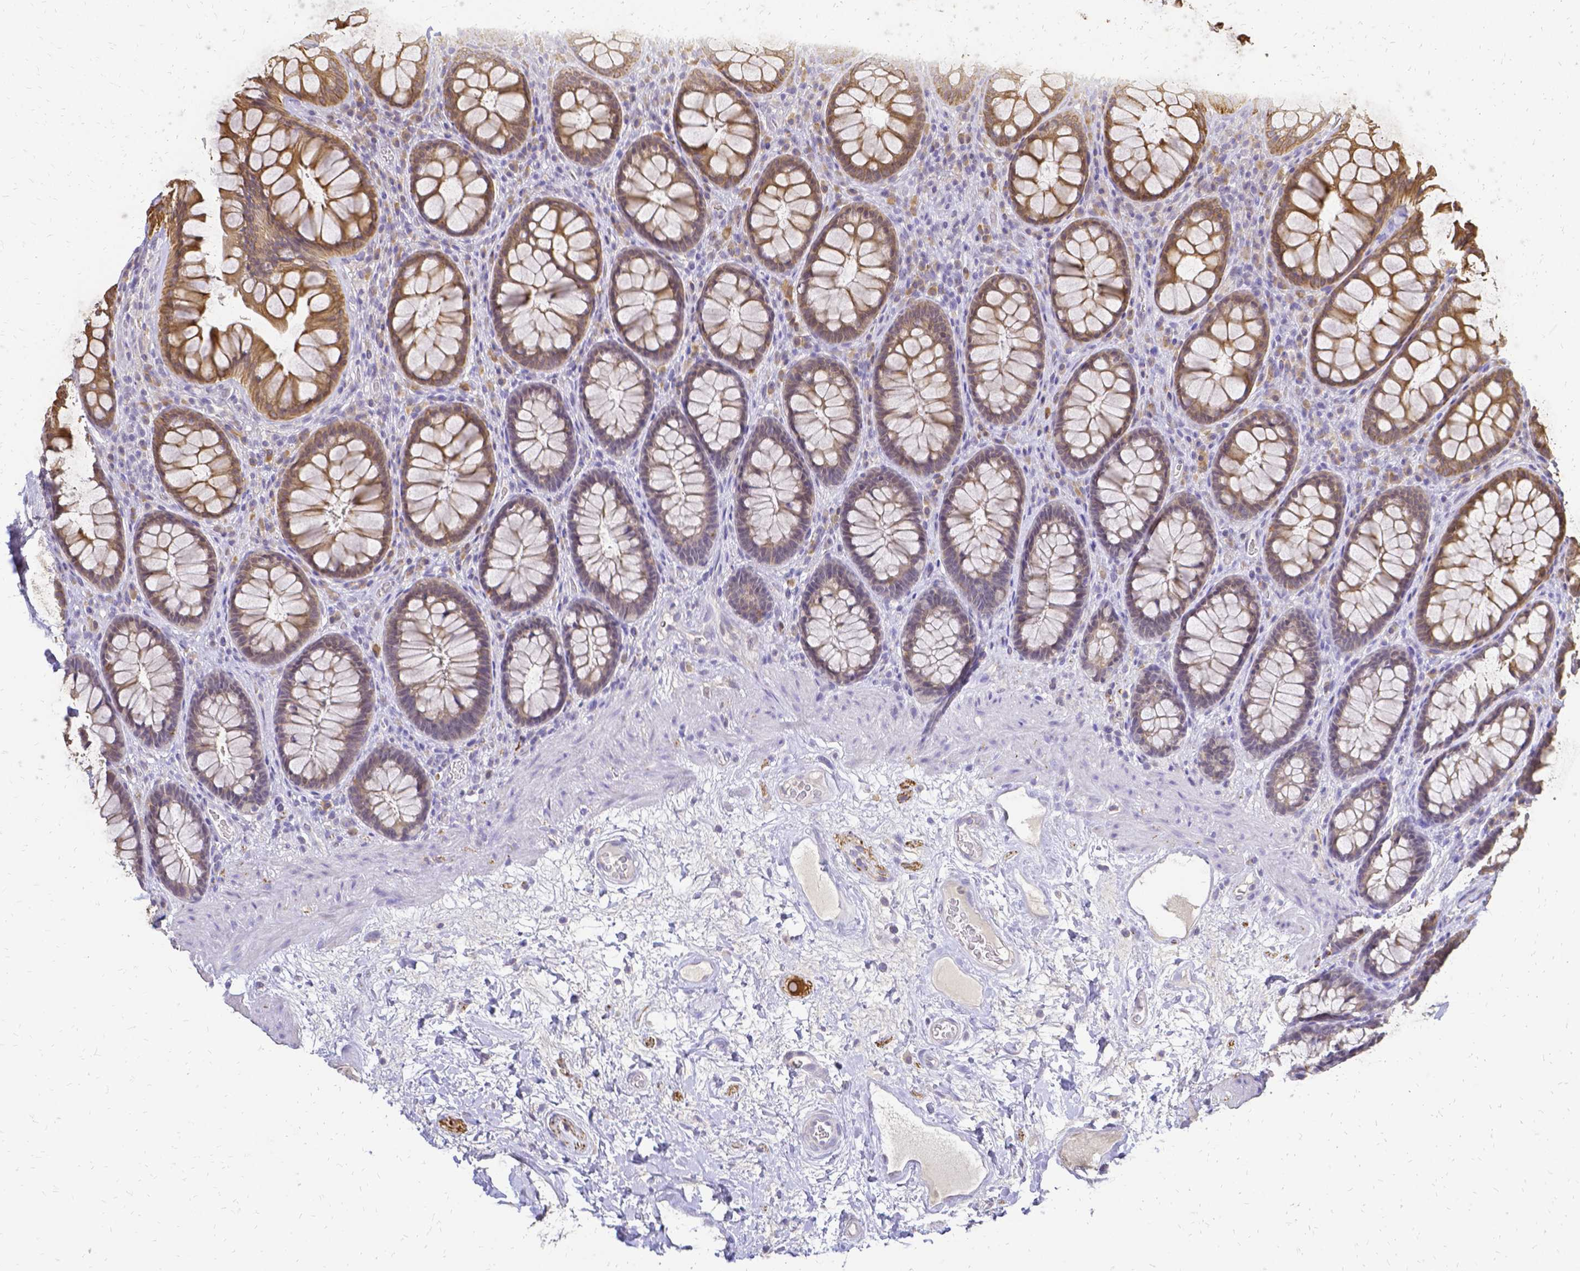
{"staining": {"intensity": "moderate", "quantity": "25%-75%", "location": "cytoplasmic/membranous"}, "tissue": "rectum", "cell_type": "Glandular cells", "image_type": "normal", "snomed": [{"axis": "morphology", "description": "Normal tissue, NOS"}, {"axis": "topography", "description": "Rectum"}], "caption": "Protein positivity by immunohistochemistry reveals moderate cytoplasmic/membranous staining in about 25%-75% of glandular cells in normal rectum.", "gene": "CIB1", "patient": {"sex": "male", "age": 72}}